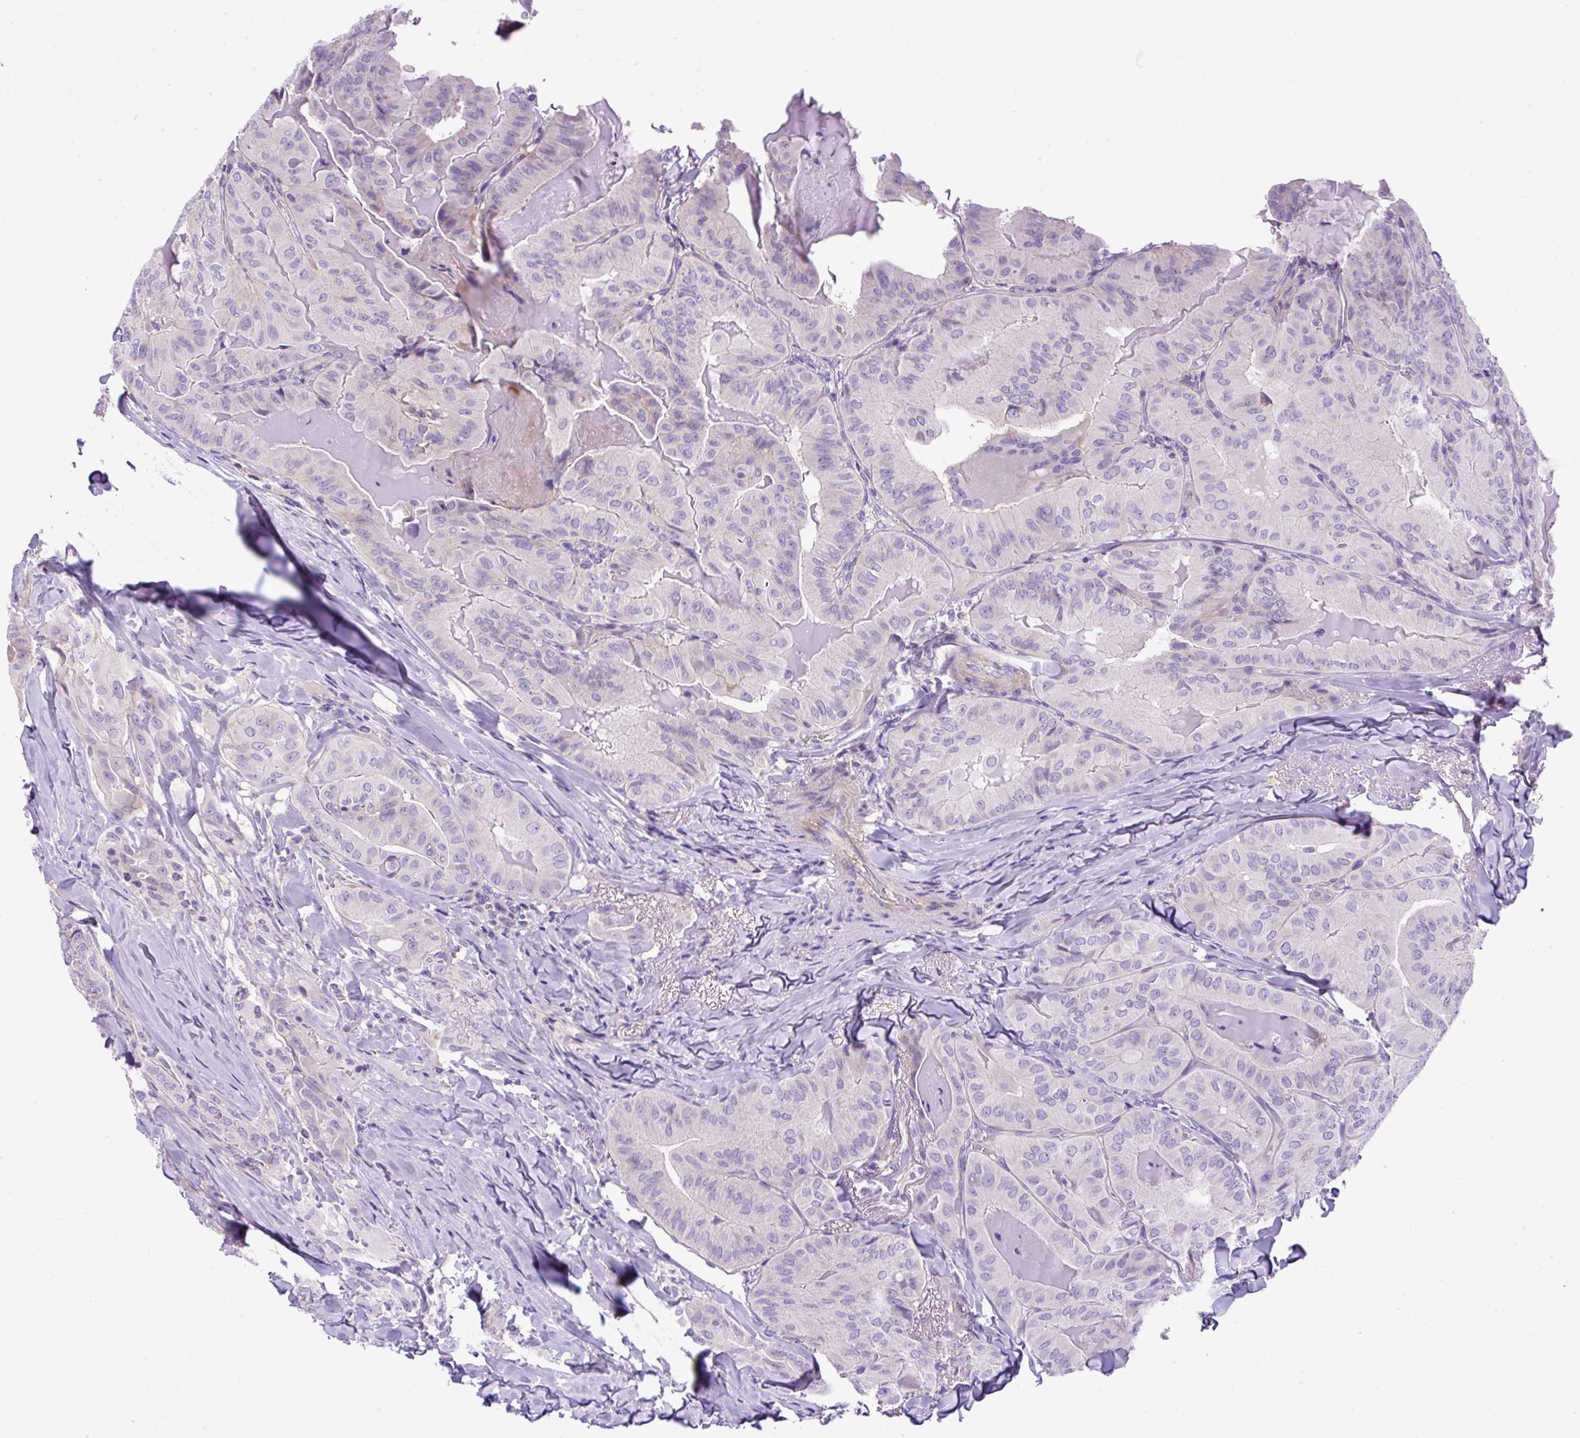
{"staining": {"intensity": "negative", "quantity": "none", "location": "none"}, "tissue": "thyroid cancer", "cell_type": "Tumor cells", "image_type": "cancer", "snomed": [{"axis": "morphology", "description": "Papillary adenocarcinoma, NOS"}, {"axis": "topography", "description": "Thyroid gland"}], "caption": "The IHC photomicrograph has no significant positivity in tumor cells of thyroid cancer tissue.", "gene": "NPTN", "patient": {"sex": "female", "age": 68}}